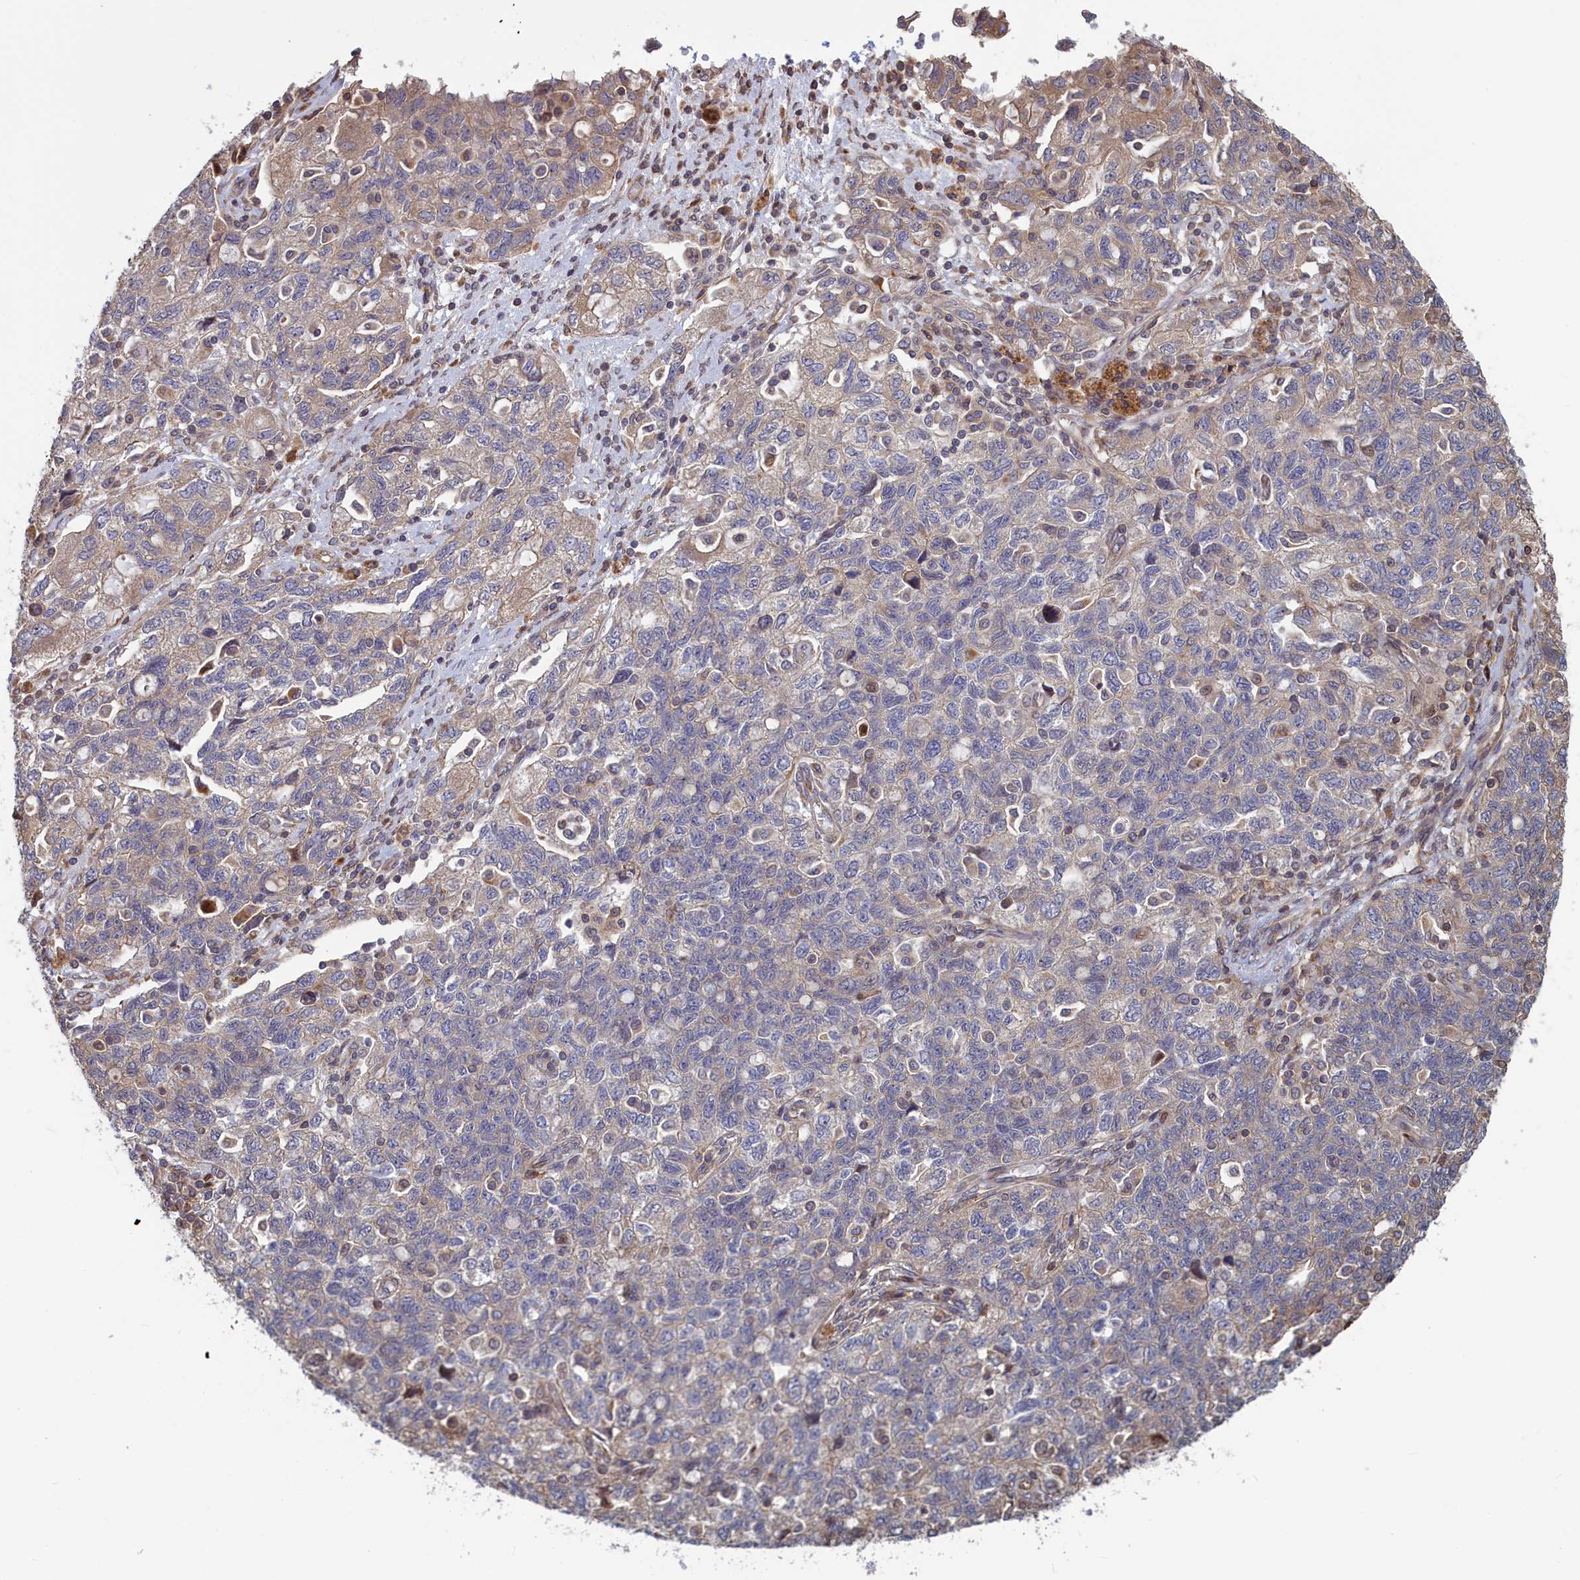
{"staining": {"intensity": "weak", "quantity": "<25%", "location": "cytoplasmic/membranous"}, "tissue": "ovarian cancer", "cell_type": "Tumor cells", "image_type": "cancer", "snomed": [{"axis": "morphology", "description": "Carcinoma, NOS"}, {"axis": "morphology", "description": "Cystadenocarcinoma, serous, NOS"}, {"axis": "topography", "description": "Ovary"}], "caption": "Protein analysis of carcinoma (ovarian) shows no significant expression in tumor cells. (Brightfield microscopy of DAB immunohistochemistry (IHC) at high magnification).", "gene": "RILPL1", "patient": {"sex": "female", "age": 69}}